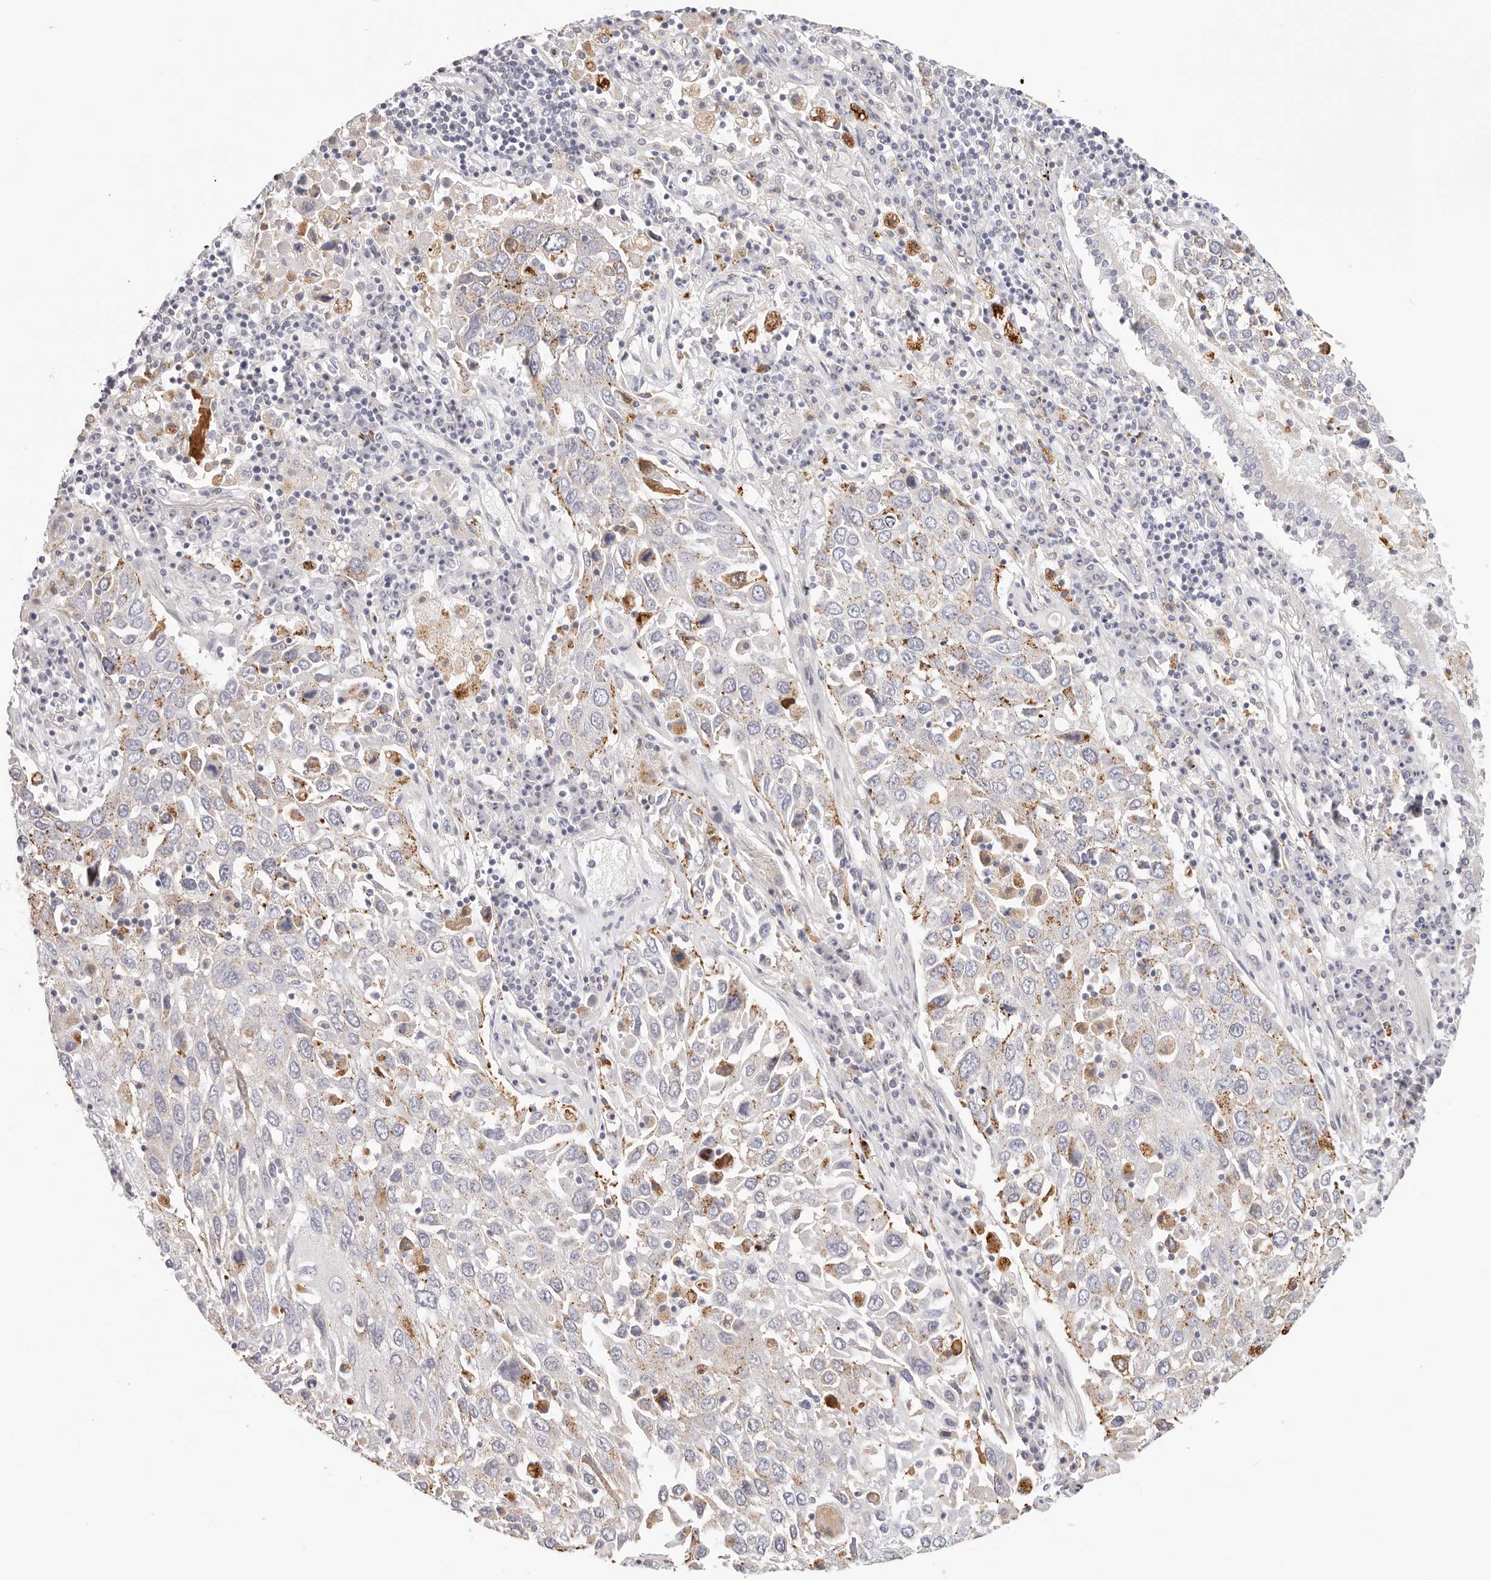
{"staining": {"intensity": "moderate", "quantity": "<25%", "location": "cytoplasmic/membranous"}, "tissue": "lung cancer", "cell_type": "Tumor cells", "image_type": "cancer", "snomed": [{"axis": "morphology", "description": "Squamous cell carcinoma, NOS"}, {"axis": "topography", "description": "Lung"}], "caption": "Tumor cells show moderate cytoplasmic/membranous positivity in about <25% of cells in squamous cell carcinoma (lung). (brown staining indicates protein expression, while blue staining denotes nuclei).", "gene": "STKLD1", "patient": {"sex": "male", "age": 65}}